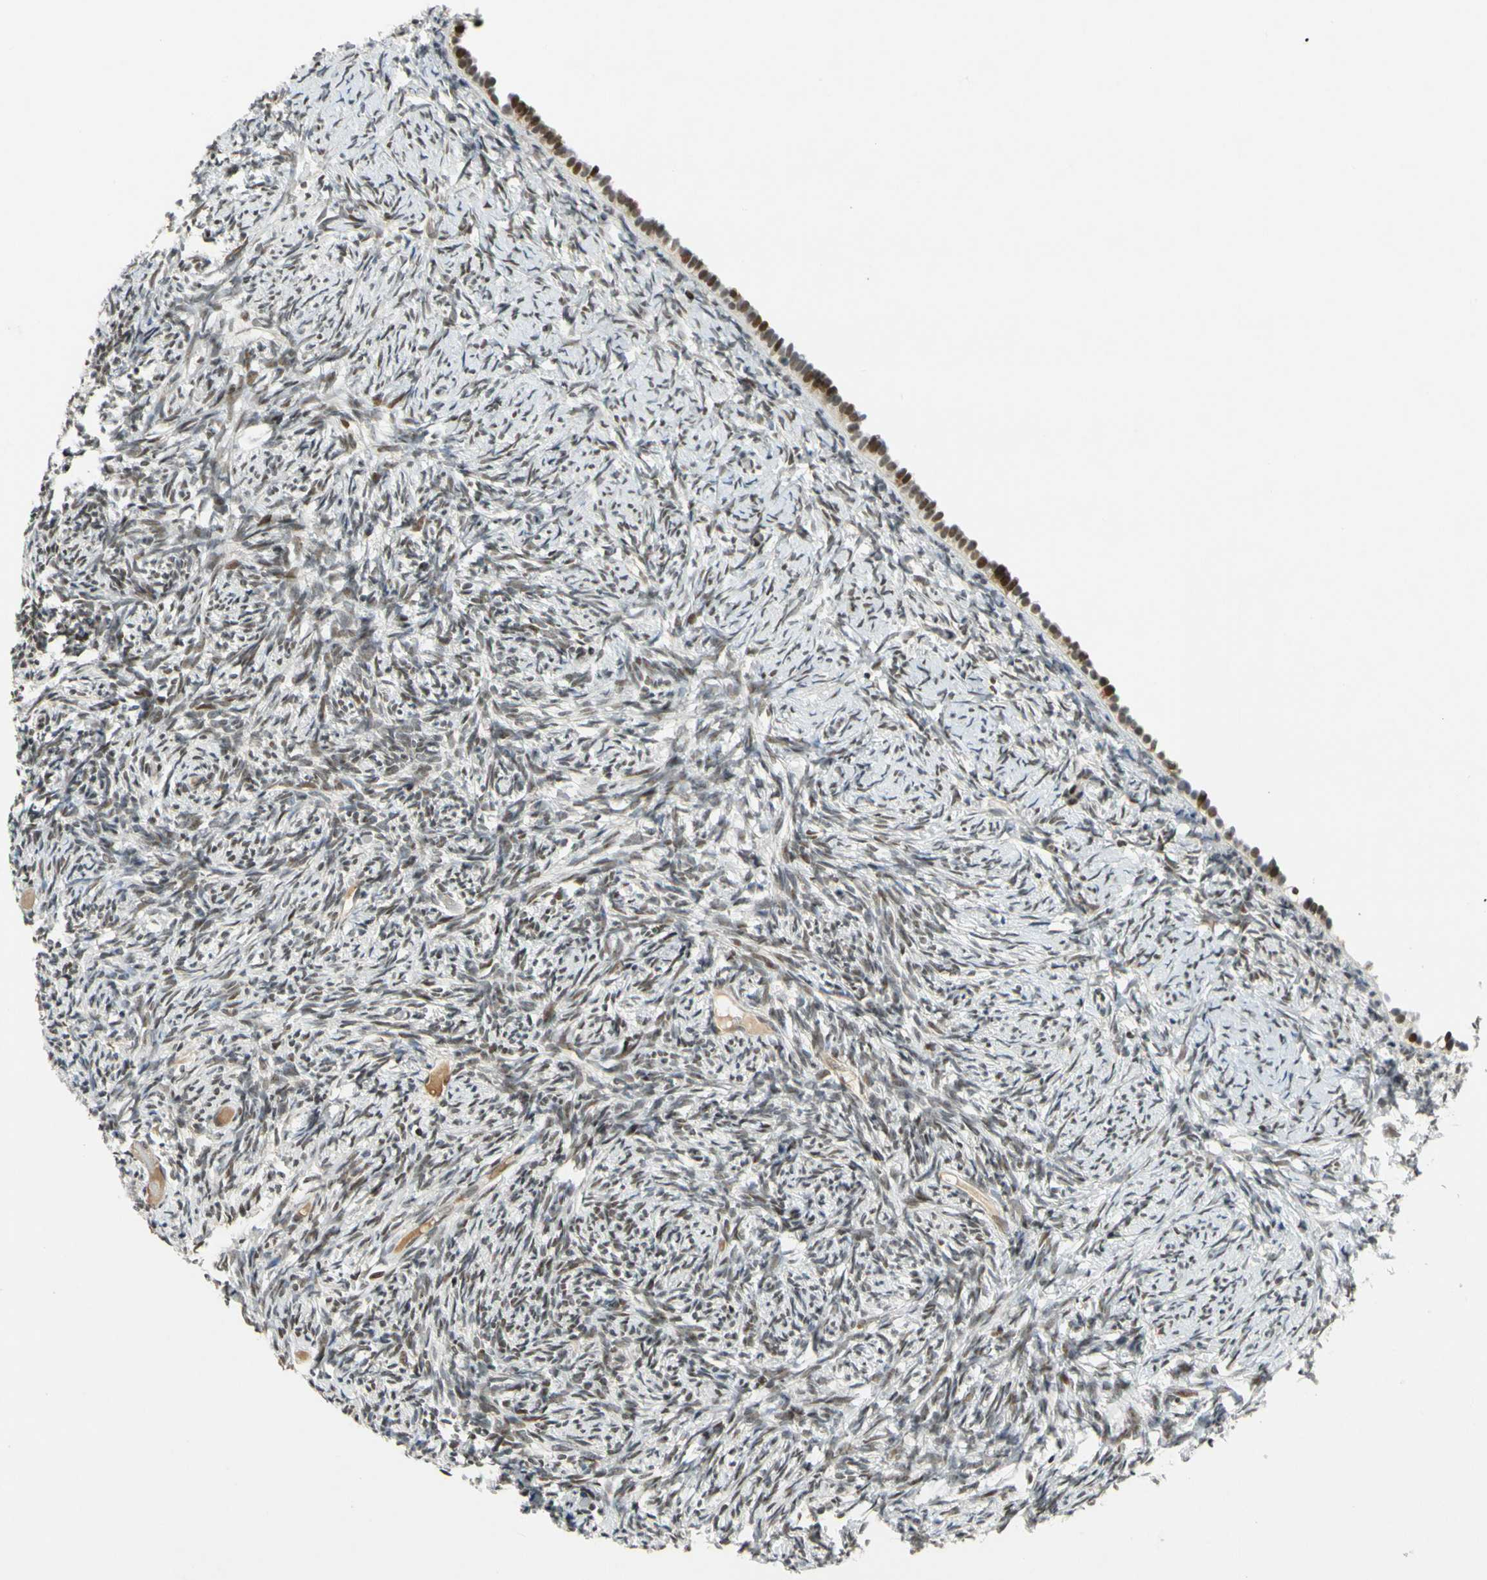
{"staining": {"intensity": "moderate", "quantity": "25%-75%", "location": "nuclear"}, "tissue": "ovary", "cell_type": "Ovarian stroma cells", "image_type": "normal", "snomed": [{"axis": "morphology", "description": "Normal tissue, NOS"}, {"axis": "topography", "description": "Ovary"}], "caption": "DAB immunohistochemical staining of benign ovary exhibits moderate nuclear protein staining in about 25%-75% of ovarian stroma cells.", "gene": "POGZ", "patient": {"sex": "female", "age": 60}}